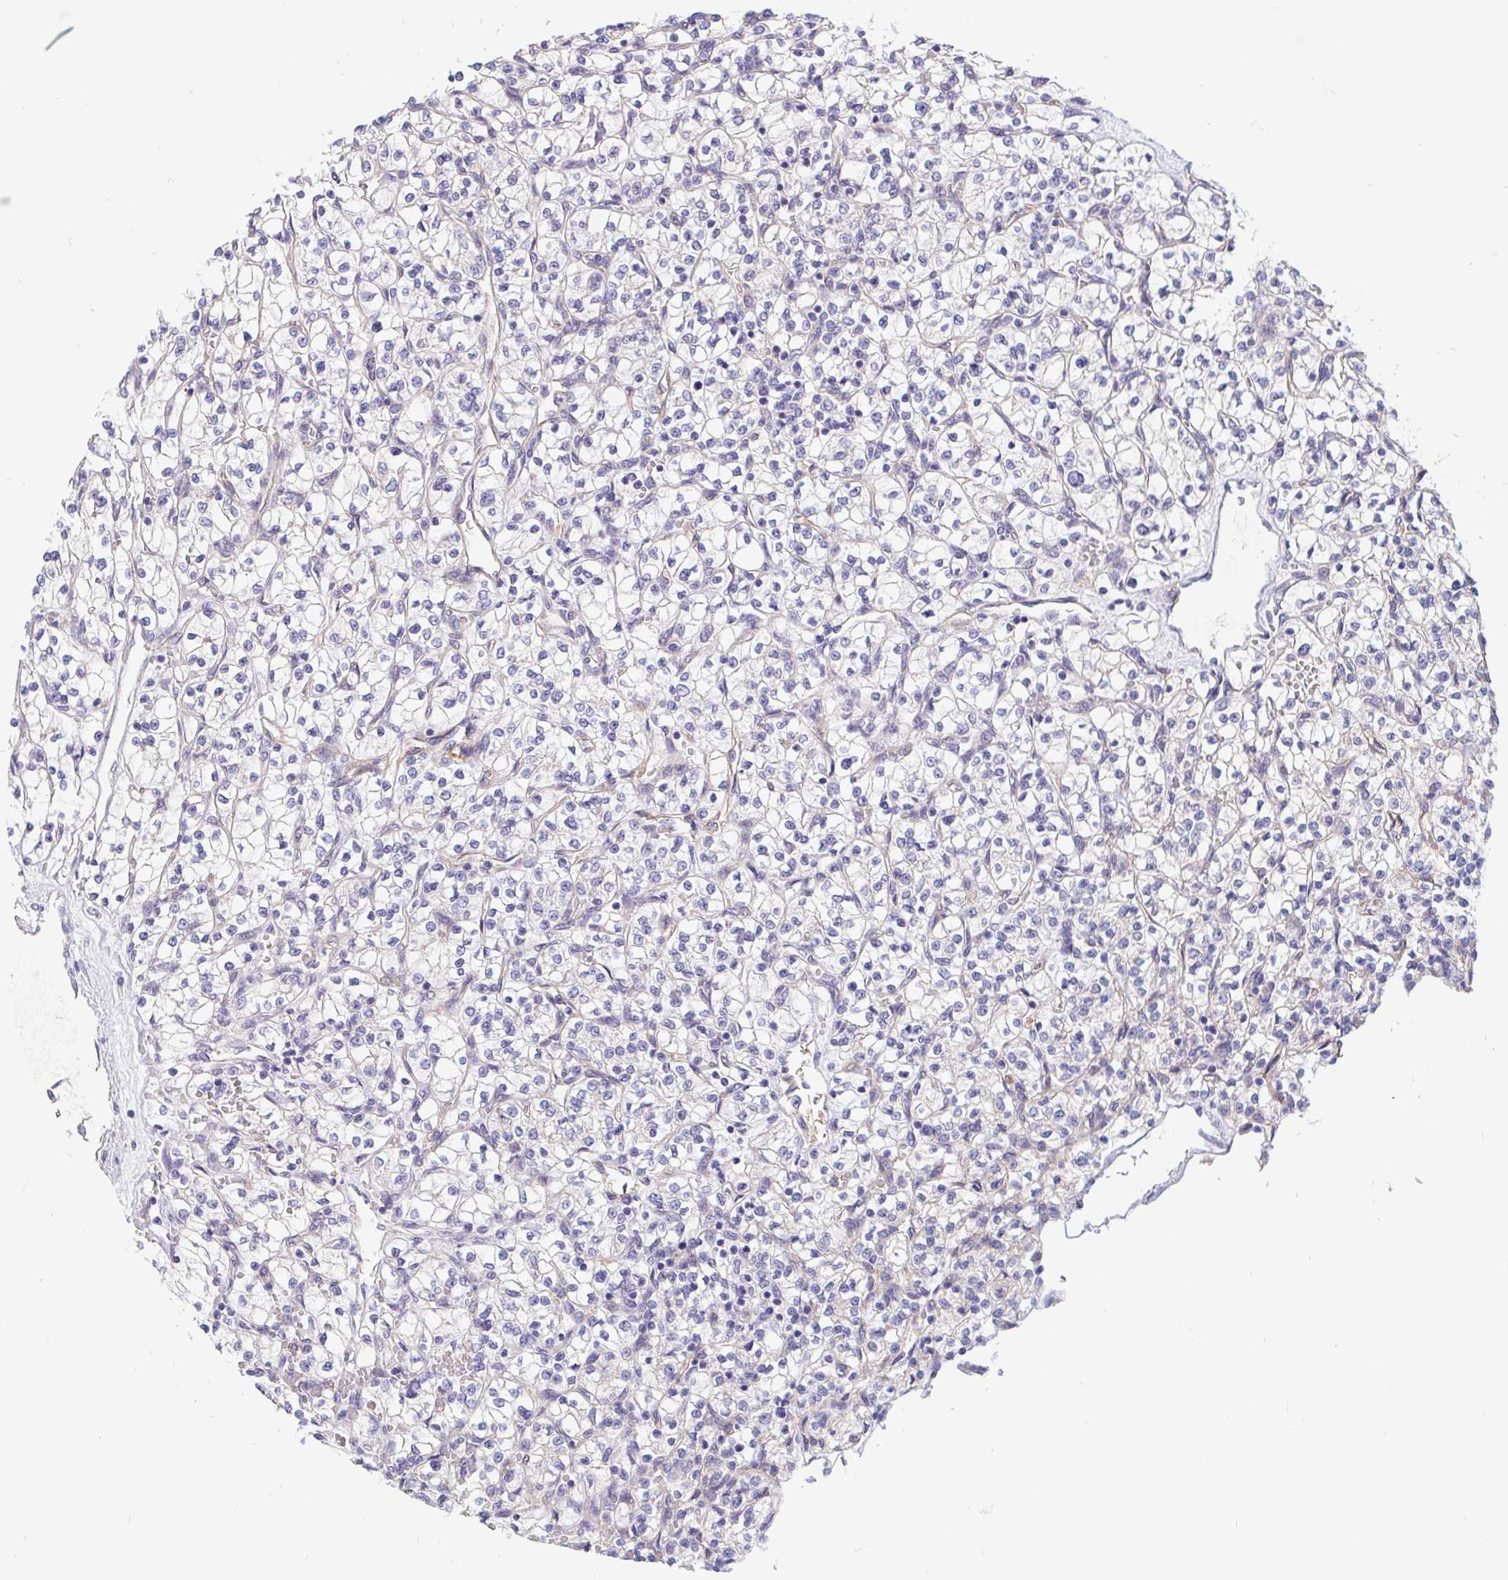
{"staining": {"intensity": "negative", "quantity": "none", "location": "none"}, "tissue": "renal cancer", "cell_type": "Tumor cells", "image_type": "cancer", "snomed": [{"axis": "morphology", "description": "Adenocarcinoma, NOS"}, {"axis": "topography", "description": "Kidney"}], "caption": "DAB (3,3'-diaminobenzidine) immunohistochemical staining of renal cancer (adenocarcinoma) shows no significant positivity in tumor cells.", "gene": "LIMCH1", "patient": {"sex": "female", "age": 64}}